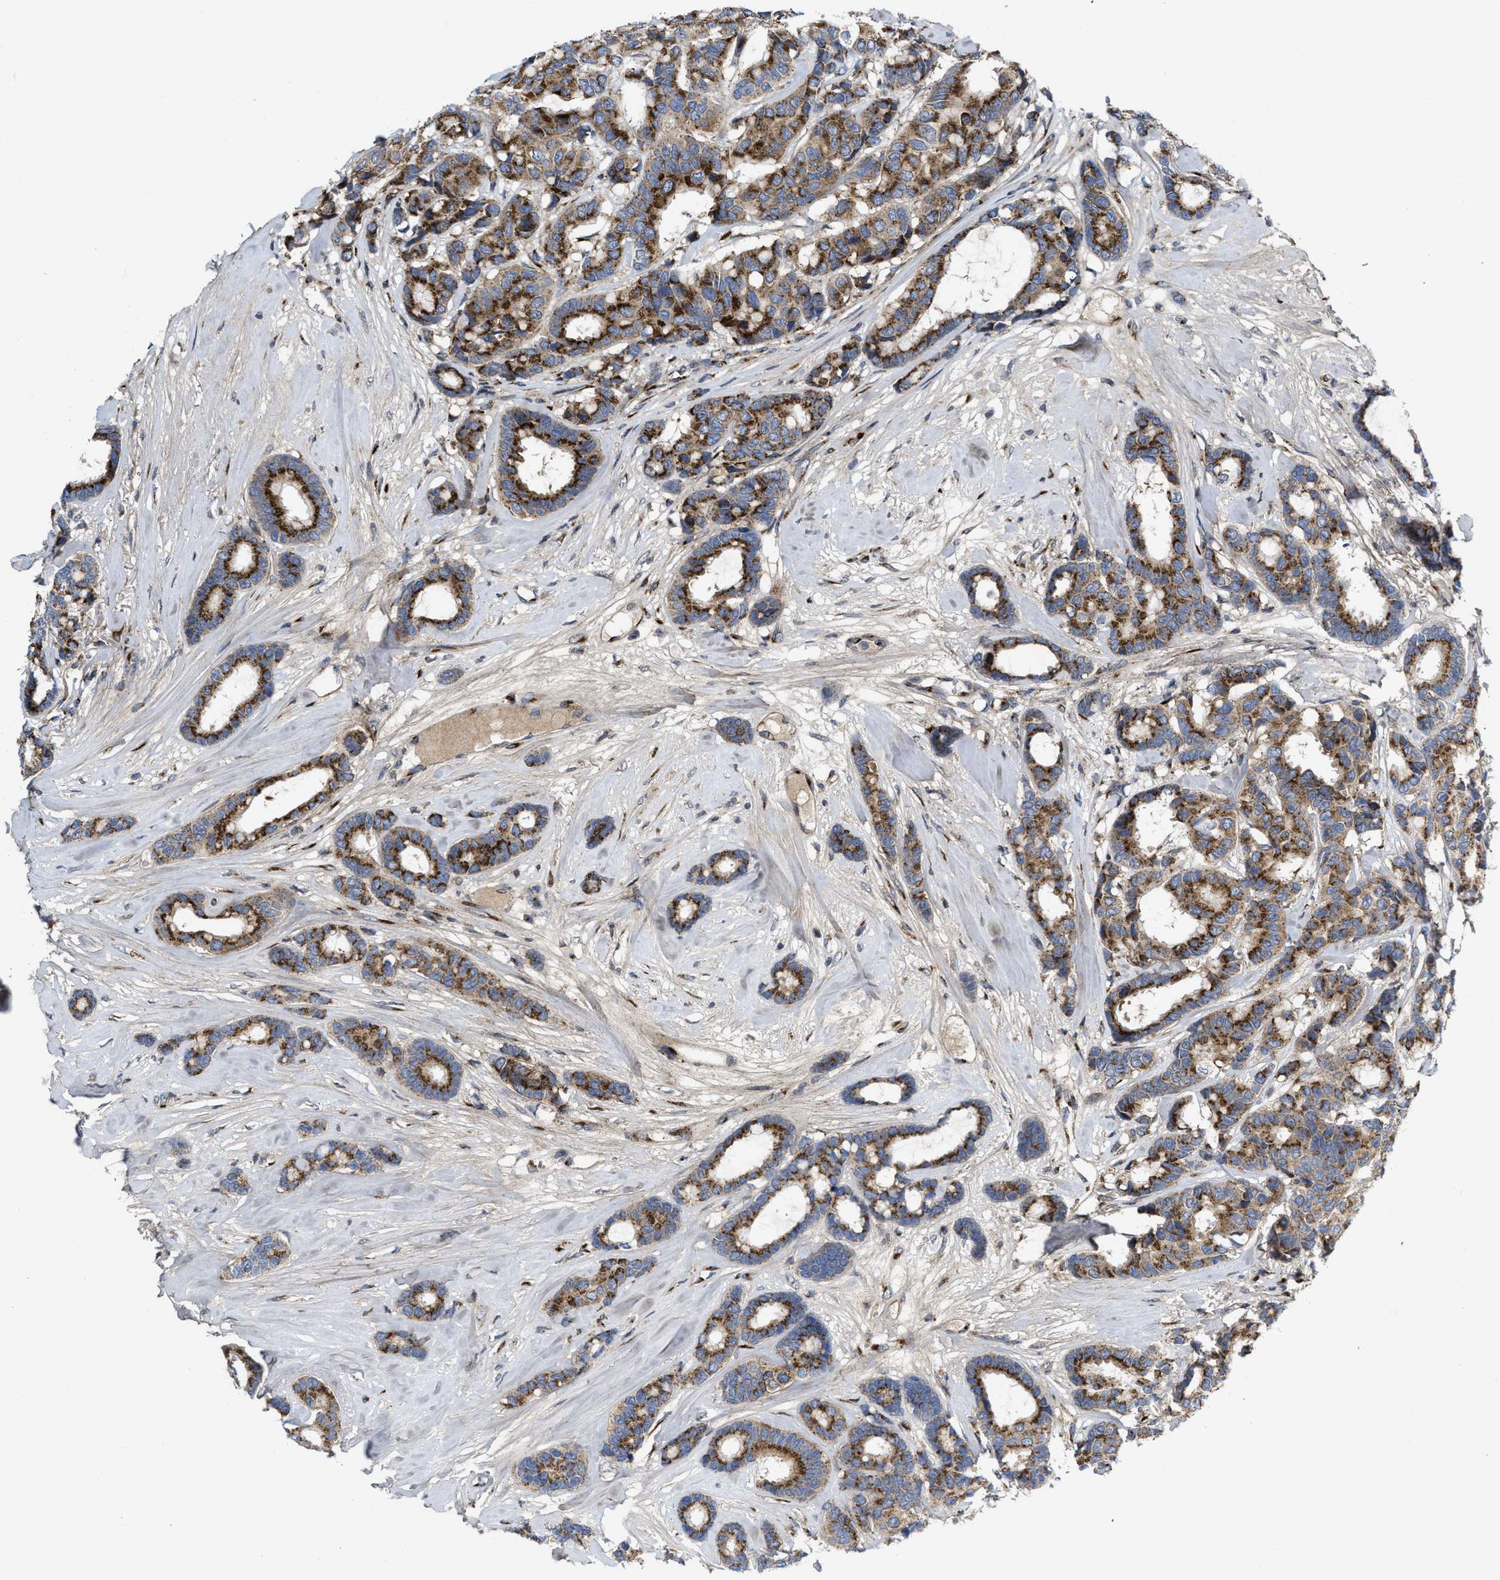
{"staining": {"intensity": "strong", "quantity": "25%-75%", "location": "cytoplasmic/membranous"}, "tissue": "breast cancer", "cell_type": "Tumor cells", "image_type": "cancer", "snomed": [{"axis": "morphology", "description": "Duct carcinoma"}, {"axis": "topography", "description": "Breast"}], "caption": "Immunohistochemical staining of human breast cancer displays strong cytoplasmic/membranous protein expression in about 25%-75% of tumor cells.", "gene": "ZNF70", "patient": {"sex": "female", "age": 87}}